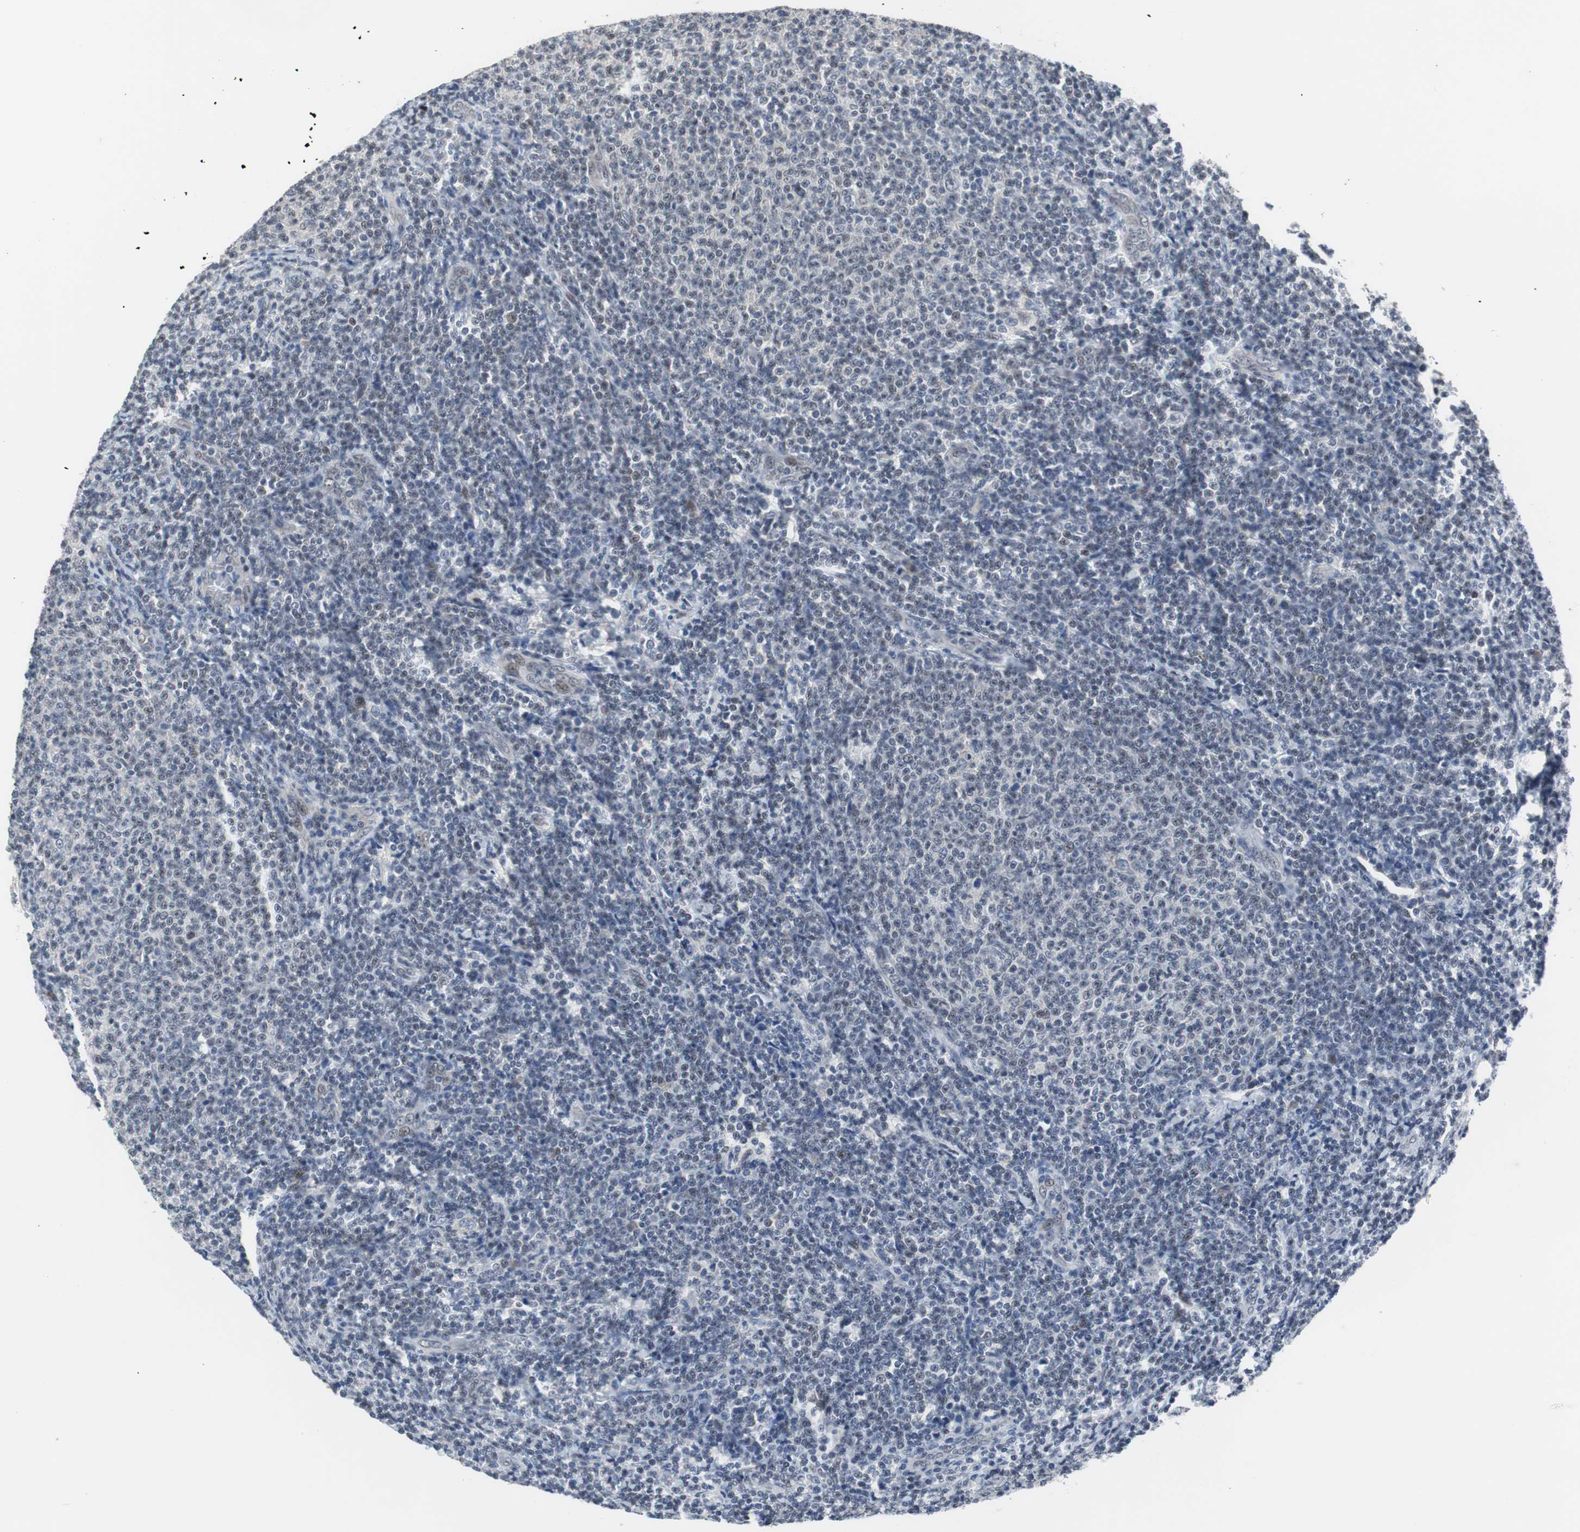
{"staining": {"intensity": "weak", "quantity": "<25%", "location": "nuclear"}, "tissue": "lymphoma", "cell_type": "Tumor cells", "image_type": "cancer", "snomed": [{"axis": "morphology", "description": "Malignant lymphoma, non-Hodgkin's type, Low grade"}, {"axis": "topography", "description": "Lymph node"}], "caption": "Histopathology image shows no protein staining in tumor cells of lymphoma tissue.", "gene": "TP63", "patient": {"sex": "male", "age": 66}}